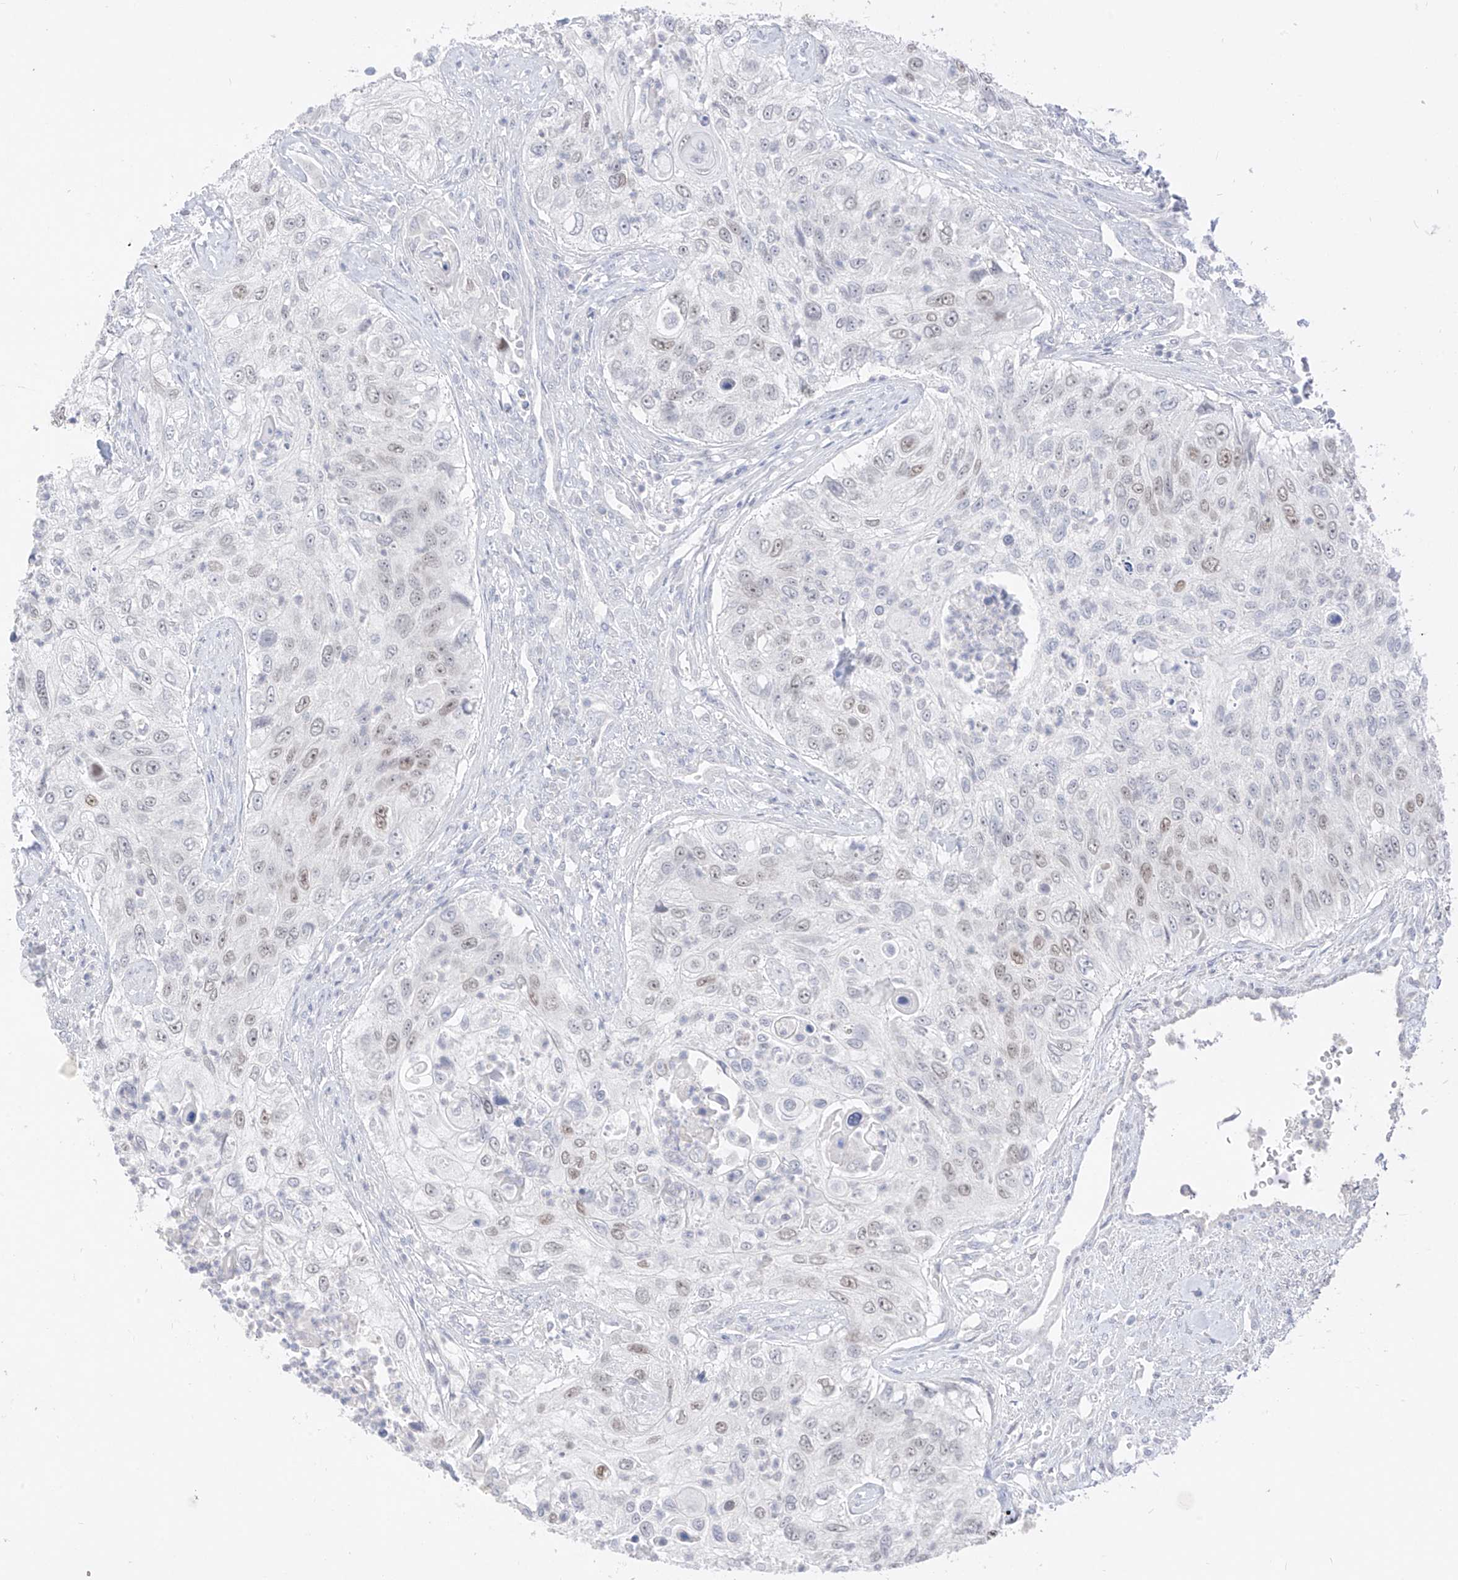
{"staining": {"intensity": "weak", "quantity": "25%-75%", "location": "nuclear"}, "tissue": "urothelial cancer", "cell_type": "Tumor cells", "image_type": "cancer", "snomed": [{"axis": "morphology", "description": "Urothelial carcinoma, High grade"}, {"axis": "topography", "description": "Urinary bladder"}], "caption": "Urothelial cancer tissue shows weak nuclear positivity in about 25%-75% of tumor cells, visualized by immunohistochemistry.", "gene": "BARX2", "patient": {"sex": "female", "age": 60}}